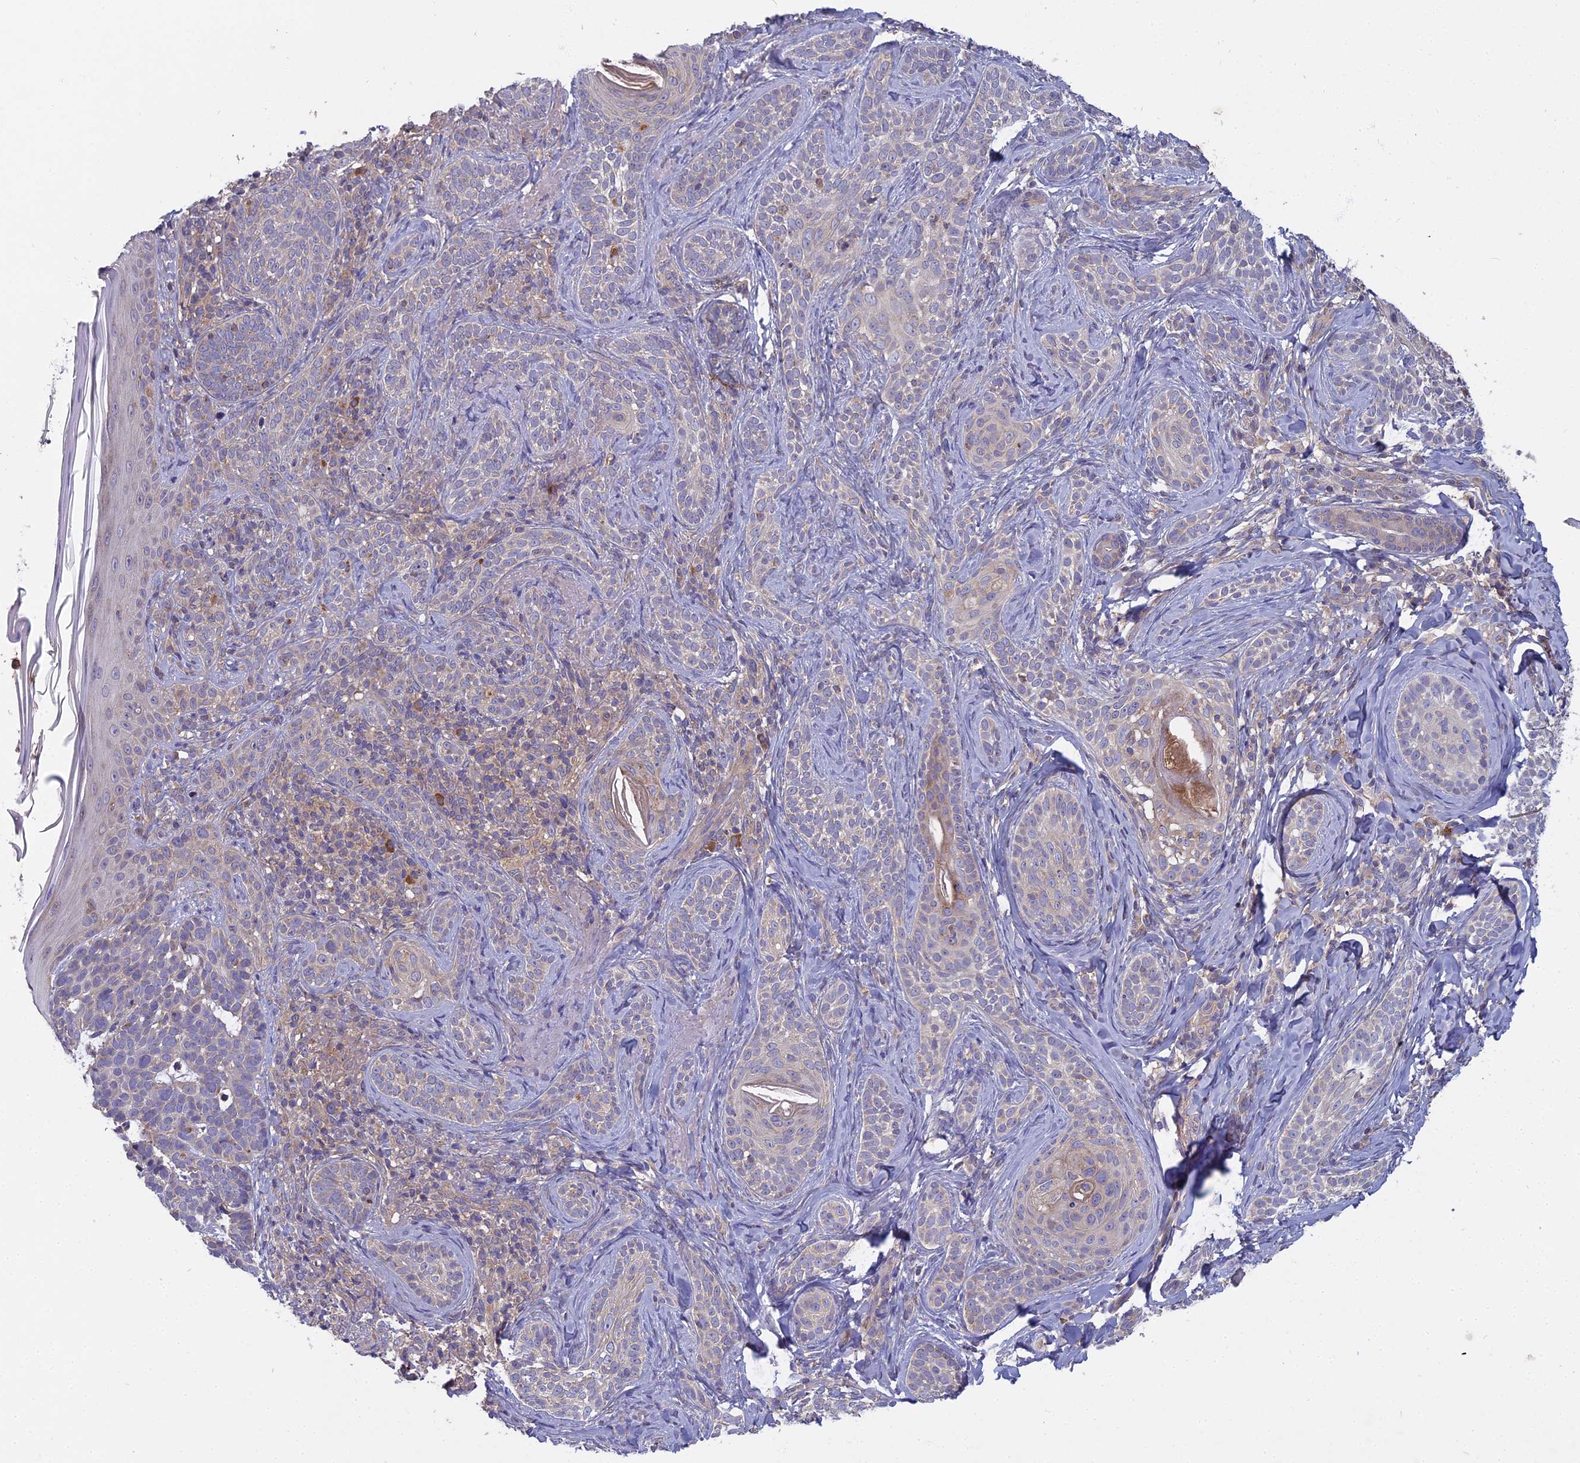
{"staining": {"intensity": "weak", "quantity": "<25%", "location": "cytoplasmic/membranous"}, "tissue": "skin cancer", "cell_type": "Tumor cells", "image_type": "cancer", "snomed": [{"axis": "morphology", "description": "Basal cell carcinoma"}, {"axis": "topography", "description": "Skin"}], "caption": "Immunohistochemistry micrograph of human basal cell carcinoma (skin) stained for a protein (brown), which exhibits no expression in tumor cells. Brightfield microscopy of immunohistochemistry stained with DAB (brown) and hematoxylin (blue), captured at high magnification.", "gene": "CCDC167", "patient": {"sex": "male", "age": 71}}